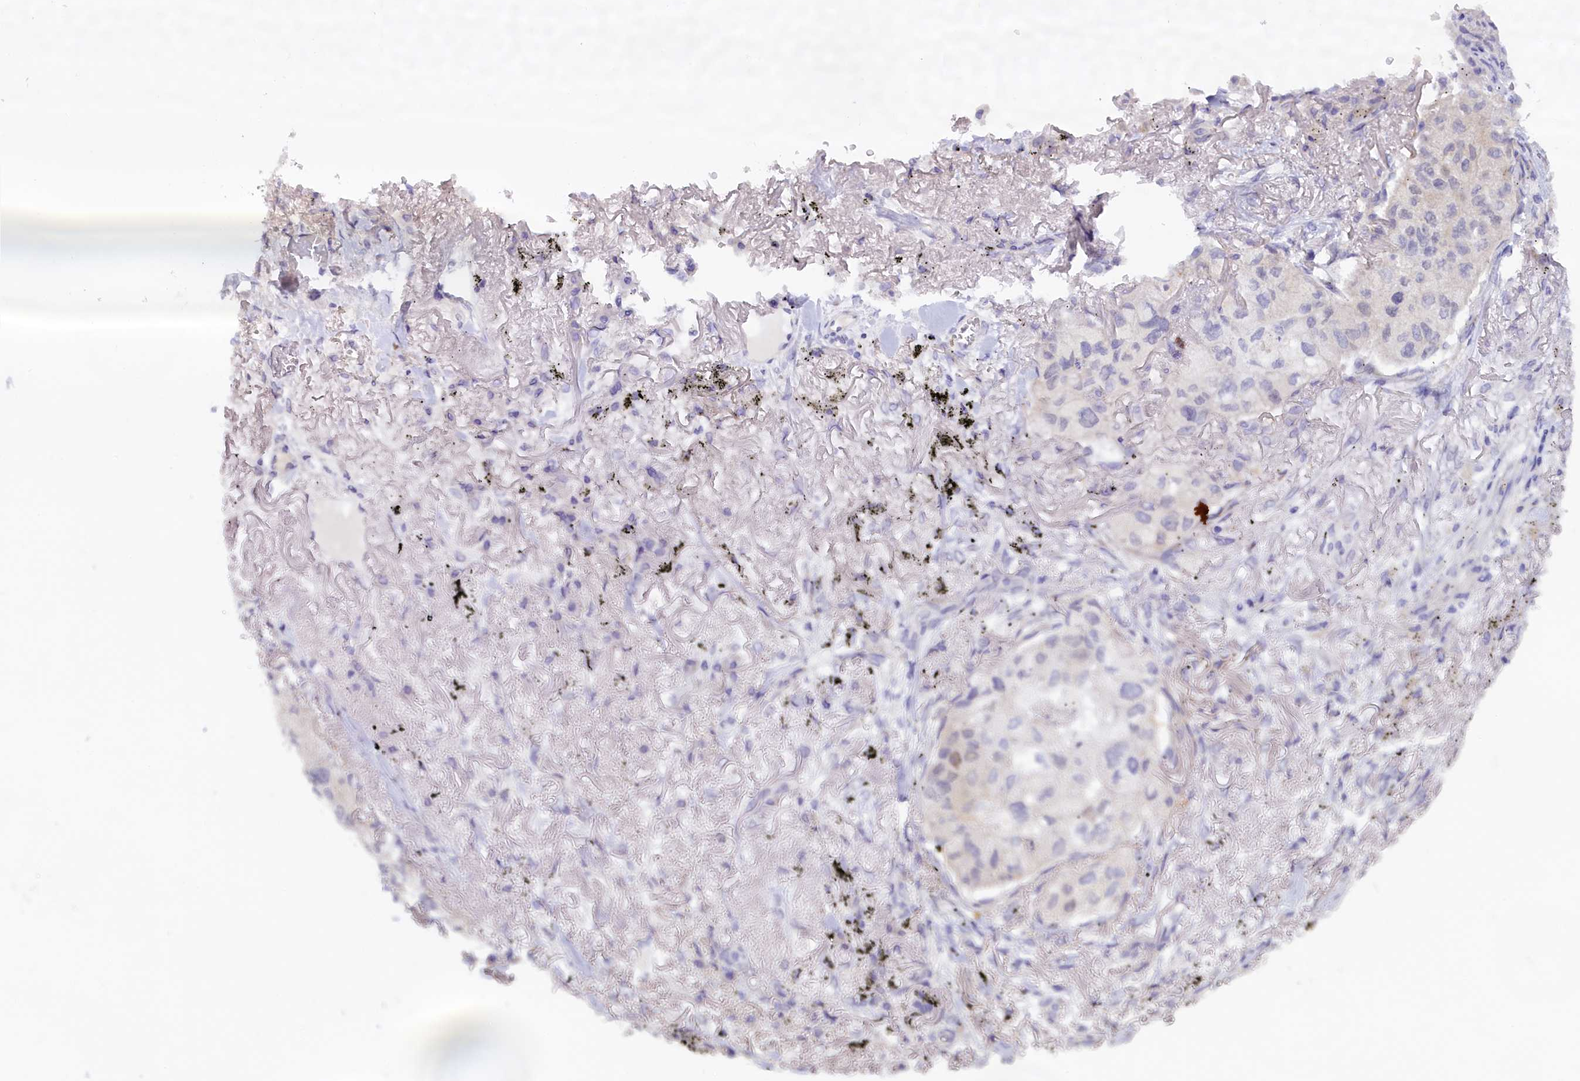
{"staining": {"intensity": "negative", "quantity": "none", "location": "none"}, "tissue": "lung cancer", "cell_type": "Tumor cells", "image_type": "cancer", "snomed": [{"axis": "morphology", "description": "Adenocarcinoma, NOS"}, {"axis": "topography", "description": "Lung"}], "caption": "Immunohistochemistry (IHC) histopathology image of human lung adenocarcinoma stained for a protein (brown), which reveals no staining in tumor cells.", "gene": "ZSWIM4", "patient": {"sex": "male", "age": 65}}